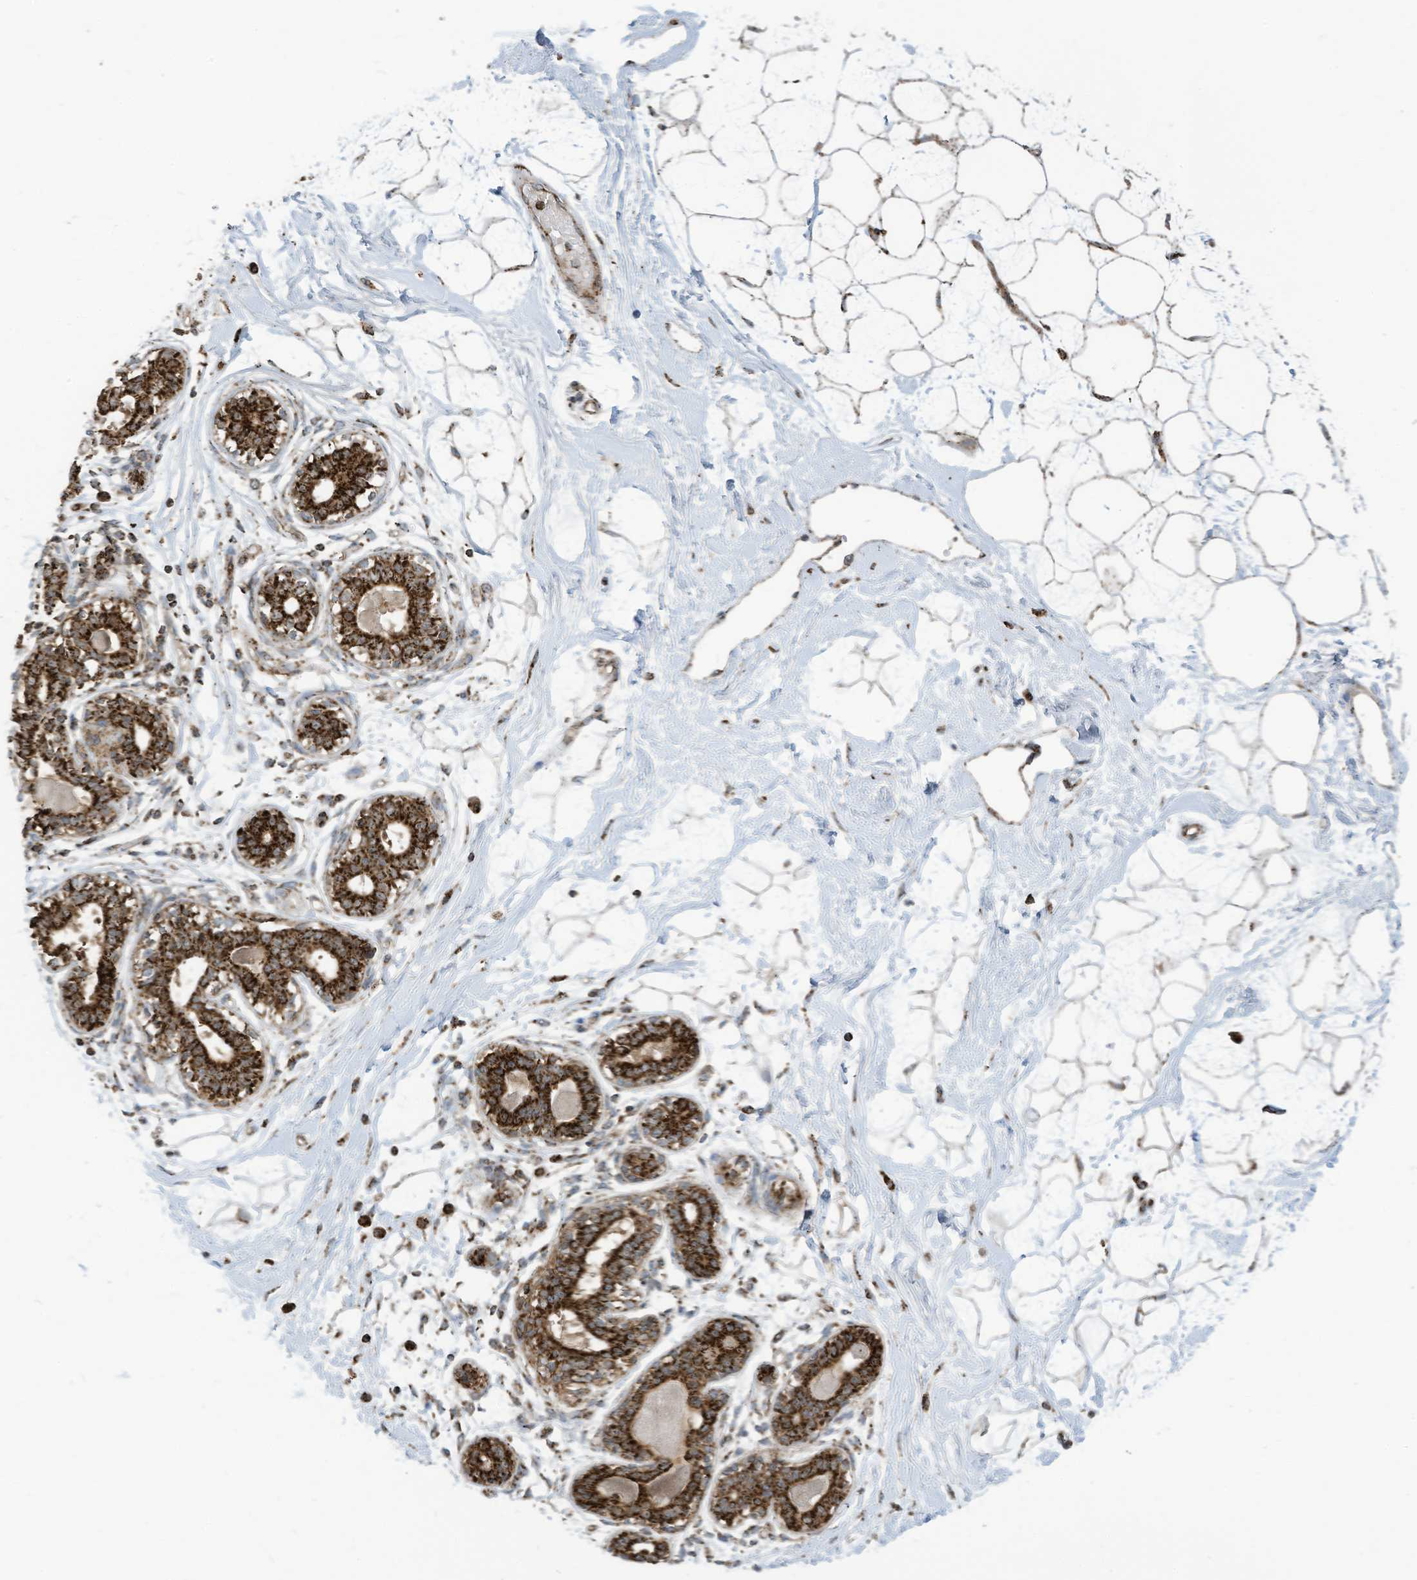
{"staining": {"intensity": "moderate", "quantity": ">75%", "location": "cytoplasmic/membranous"}, "tissue": "breast", "cell_type": "Adipocytes", "image_type": "normal", "snomed": [{"axis": "morphology", "description": "Normal tissue, NOS"}, {"axis": "topography", "description": "Breast"}], "caption": "Moderate cytoplasmic/membranous positivity is appreciated in about >75% of adipocytes in normal breast.", "gene": "COX10", "patient": {"sex": "female", "age": 45}}